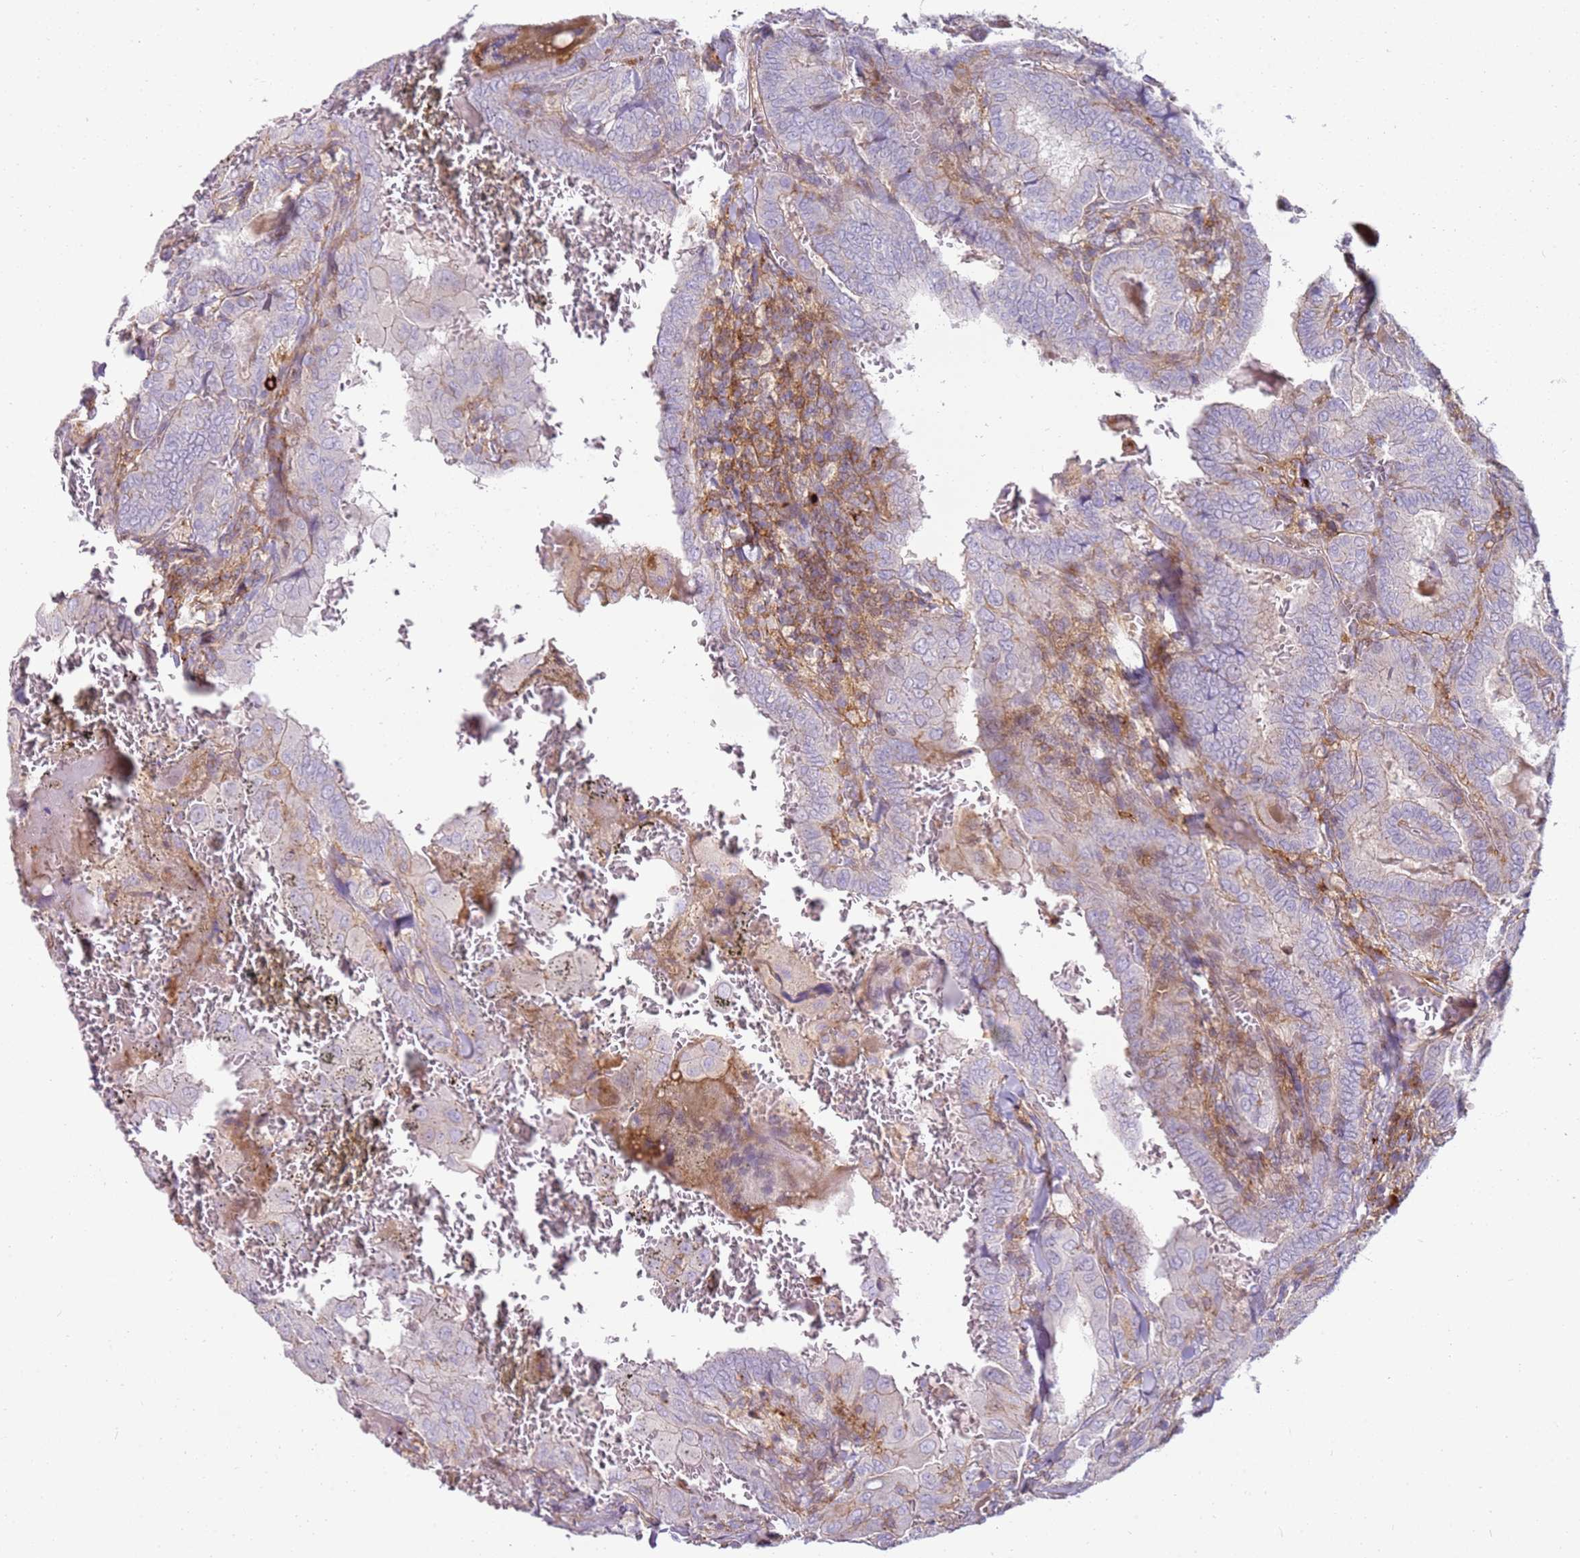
{"staining": {"intensity": "negative", "quantity": "none", "location": "none"}, "tissue": "thyroid cancer", "cell_type": "Tumor cells", "image_type": "cancer", "snomed": [{"axis": "morphology", "description": "Papillary adenocarcinoma, NOS"}, {"axis": "topography", "description": "Thyroid gland"}], "caption": "A high-resolution micrograph shows IHC staining of thyroid cancer, which reveals no significant staining in tumor cells.", "gene": "FPR1", "patient": {"sex": "female", "age": 72}}